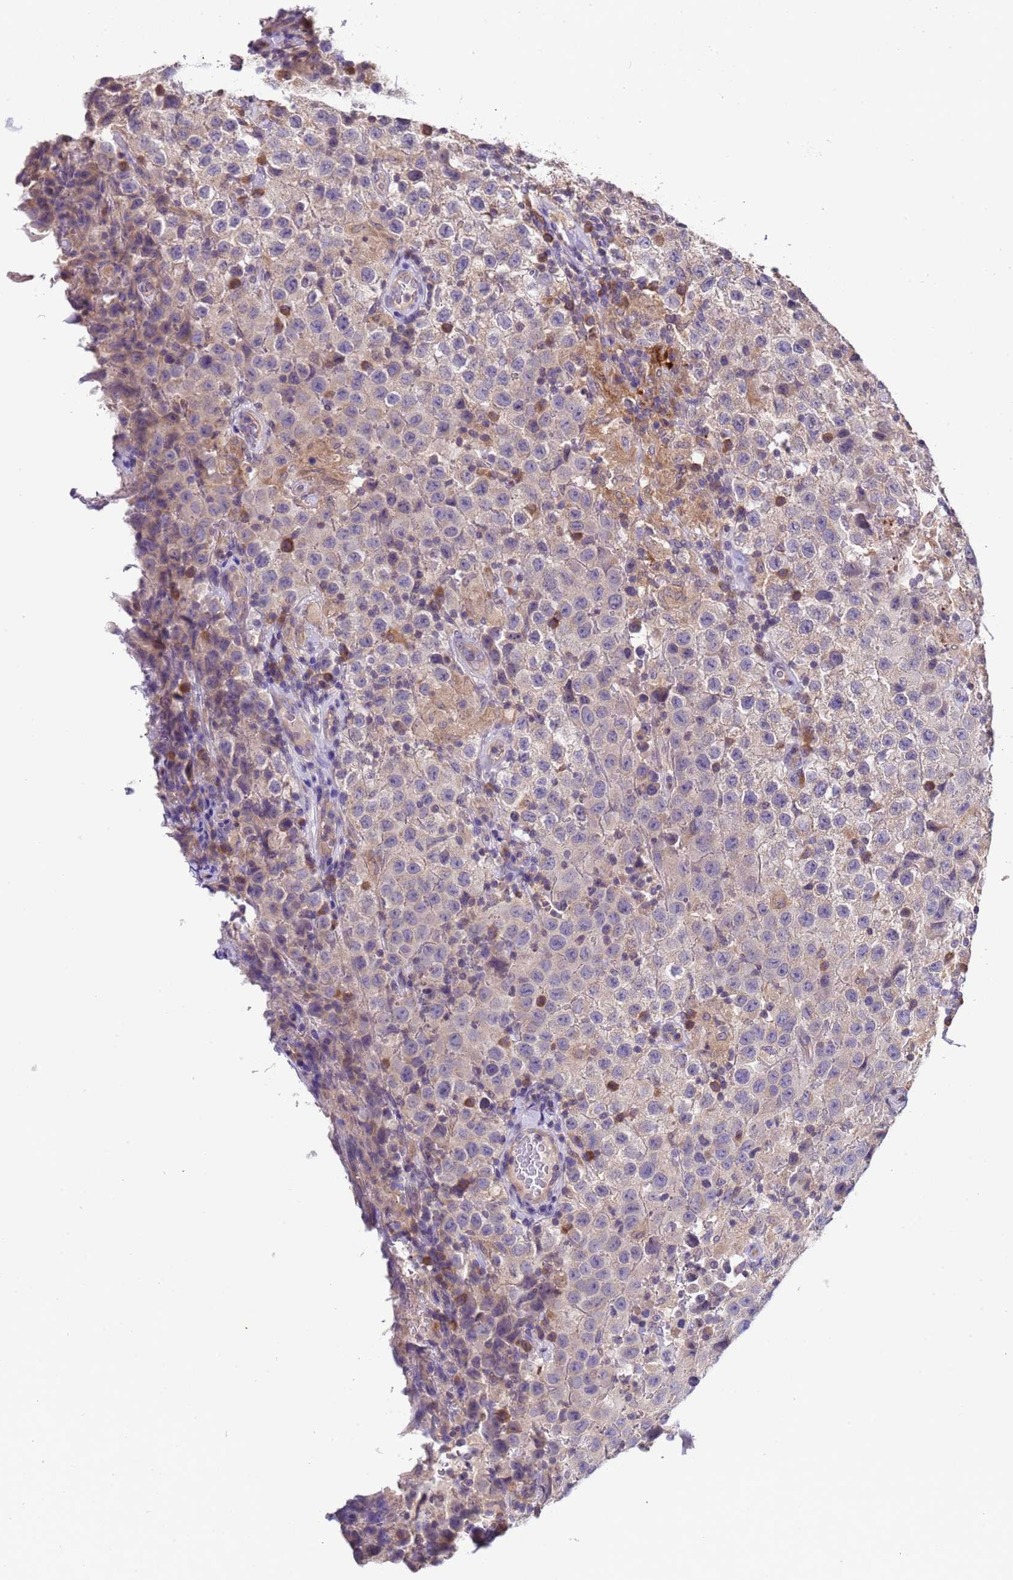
{"staining": {"intensity": "negative", "quantity": "none", "location": "none"}, "tissue": "testis cancer", "cell_type": "Tumor cells", "image_type": "cancer", "snomed": [{"axis": "morphology", "description": "Seminoma, NOS"}, {"axis": "morphology", "description": "Carcinoma, Embryonal, NOS"}, {"axis": "topography", "description": "Testis"}], "caption": "Immunohistochemistry micrograph of neoplastic tissue: testis cancer (embryonal carcinoma) stained with DAB reveals no significant protein expression in tumor cells.", "gene": "ELMOD2", "patient": {"sex": "male", "age": 41}}